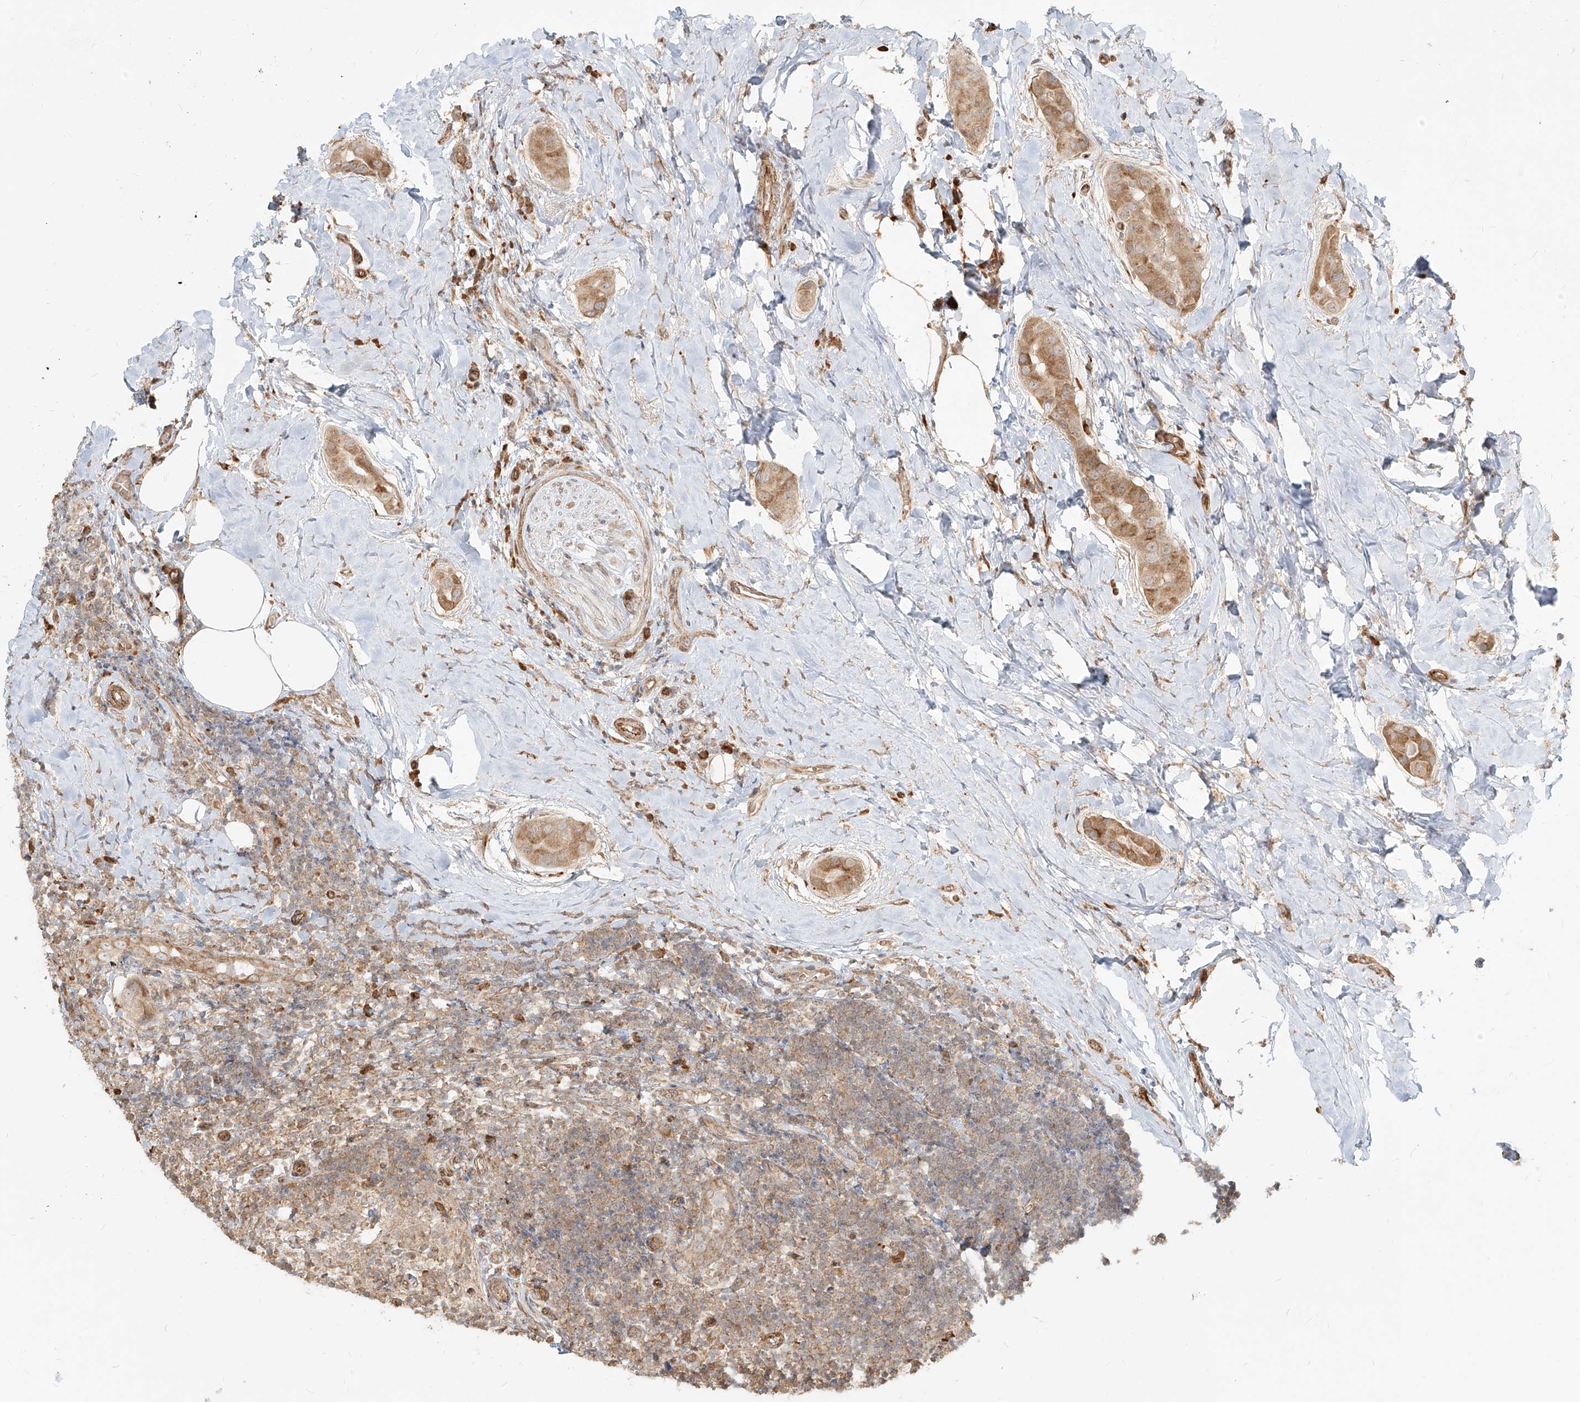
{"staining": {"intensity": "moderate", "quantity": ">75%", "location": "cytoplasmic/membranous"}, "tissue": "thyroid cancer", "cell_type": "Tumor cells", "image_type": "cancer", "snomed": [{"axis": "morphology", "description": "Papillary adenocarcinoma, NOS"}, {"axis": "topography", "description": "Thyroid gland"}], "caption": "There is medium levels of moderate cytoplasmic/membranous expression in tumor cells of thyroid papillary adenocarcinoma, as demonstrated by immunohistochemical staining (brown color).", "gene": "UBE2K", "patient": {"sex": "male", "age": 33}}